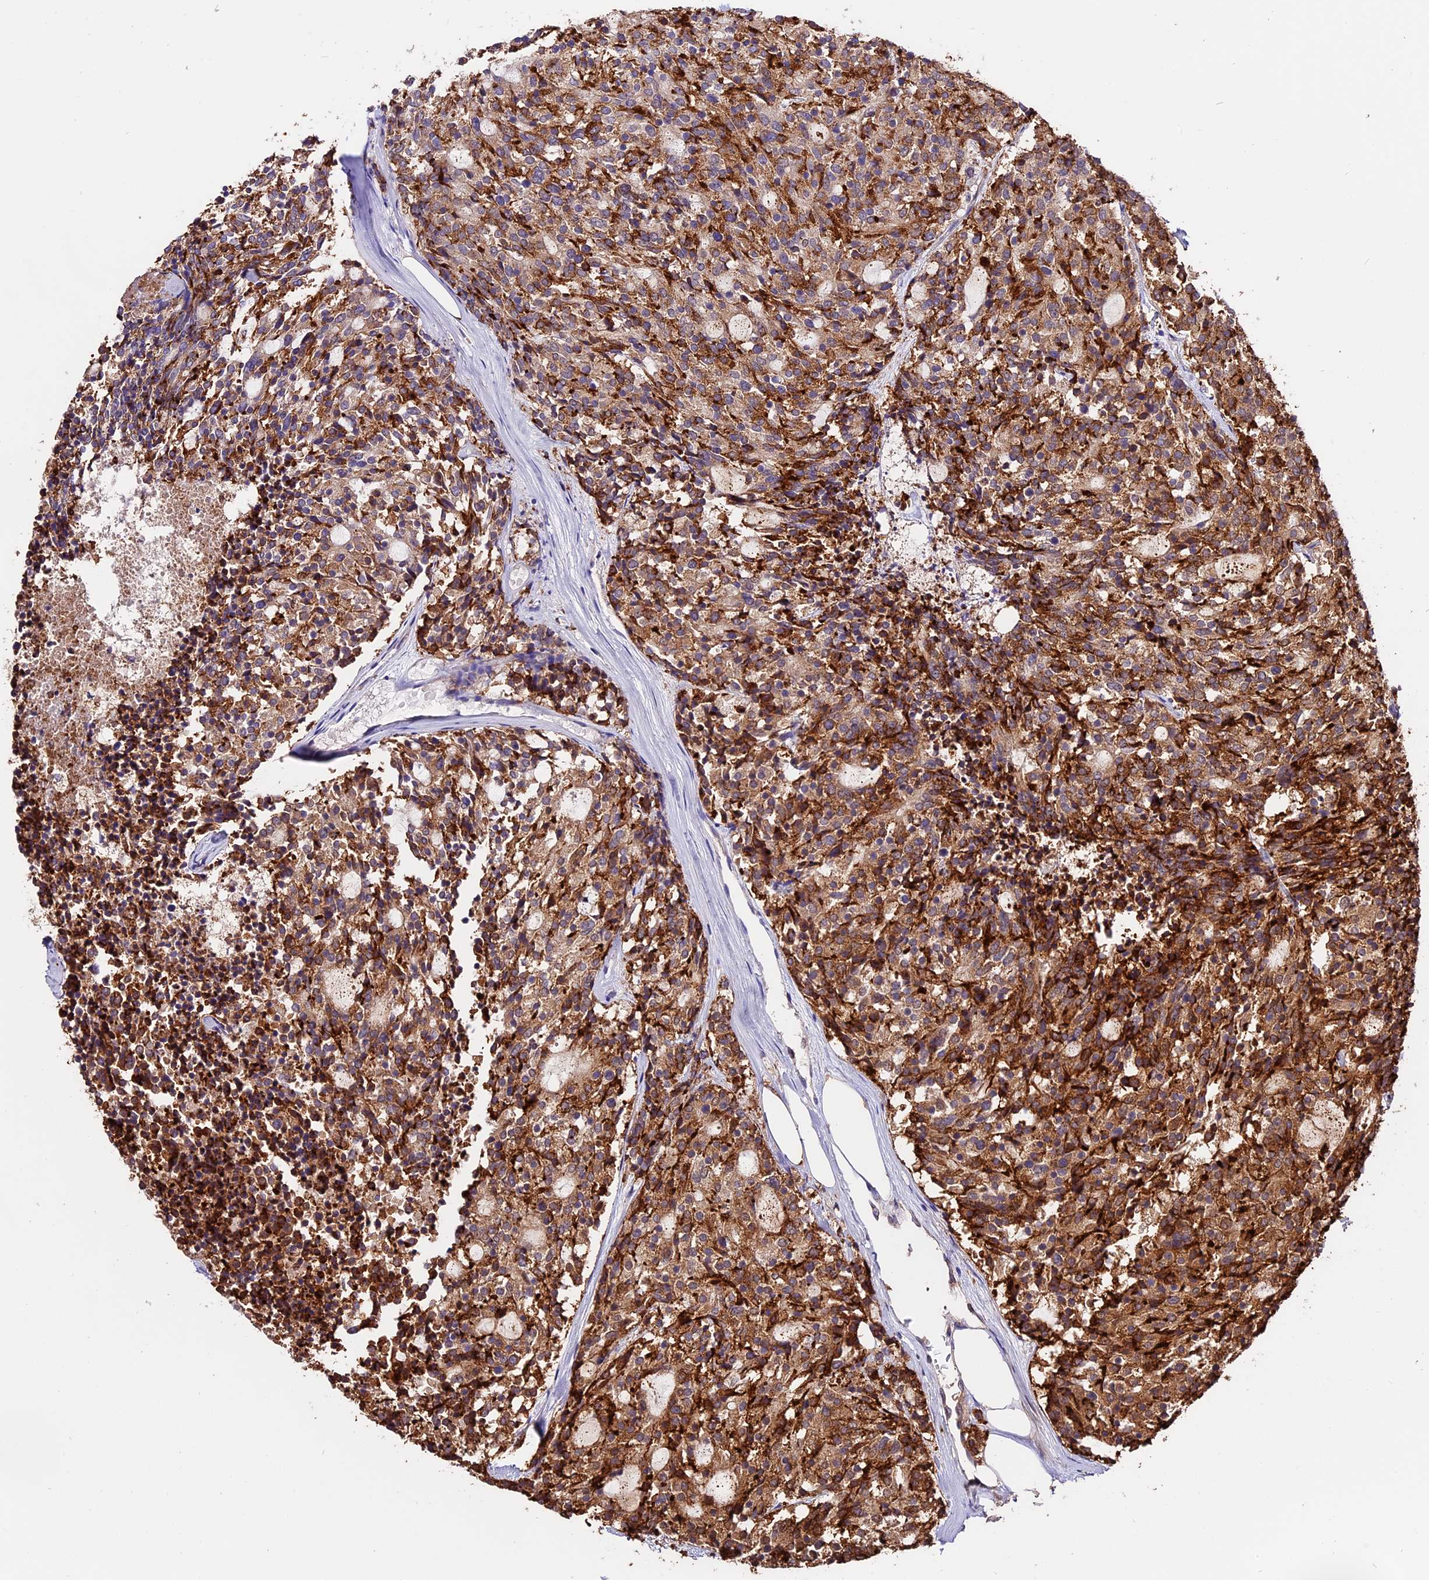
{"staining": {"intensity": "moderate", "quantity": ">75%", "location": "cytoplasmic/membranous"}, "tissue": "carcinoid", "cell_type": "Tumor cells", "image_type": "cancer", "snomed": [{"axis": "morphology", "description": "Carcinoid, malignant, NOS"}, {"axis": "topography", "description": "Pancreas"}], "caption": "This is an image of IHC staining of carcinoid (malignant), which shows moderate staining in the cytoplasmic/membranous of tumor cells.", "gene": "CES3", "patient": {"sex": "female", "age": 54}}